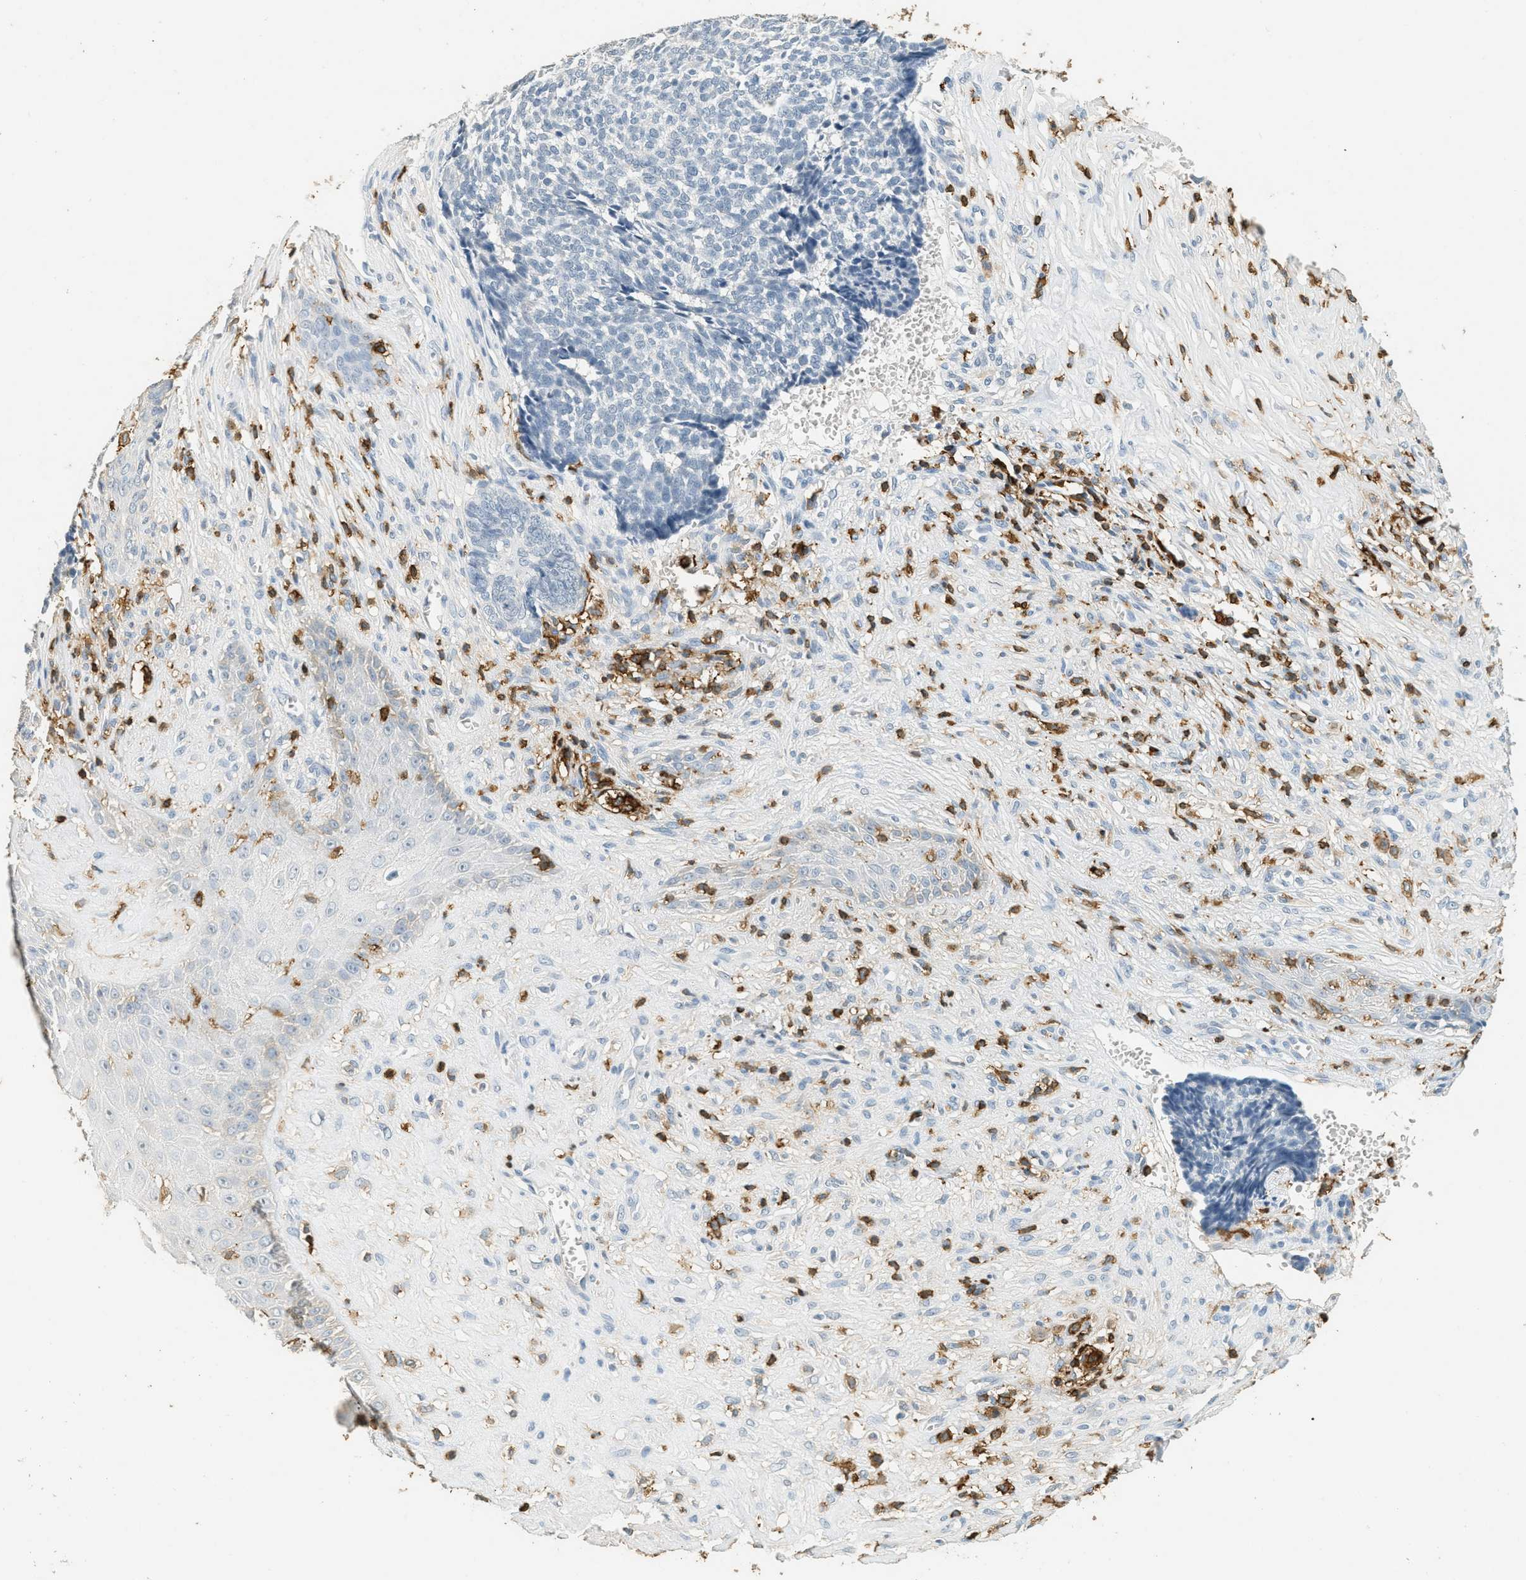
{"staining": {"intensity": "negative", "quantity": "none", "location": "none"}, "tissue": "skin cancer", "cell_type": "Tumor cells", "image_type": "cancer", "snomed": [{"axis": "morphology", "description": "Basal cell carcinoma"}, {"axis": "topography", "description": "Skin"}], "caption": "Photomicrograph shows no significant protein expression in tumor cells of skin cancer (basal cell carcinoma). (Stains: DAB (3,3'-diaminobenzidine) immunohistochemistry with hematoxylin counter stain, Microscopy: brightfield microscopy at high magnification).", "gene": "LSP1", "patient": {"sex": "male", "age": 84}}